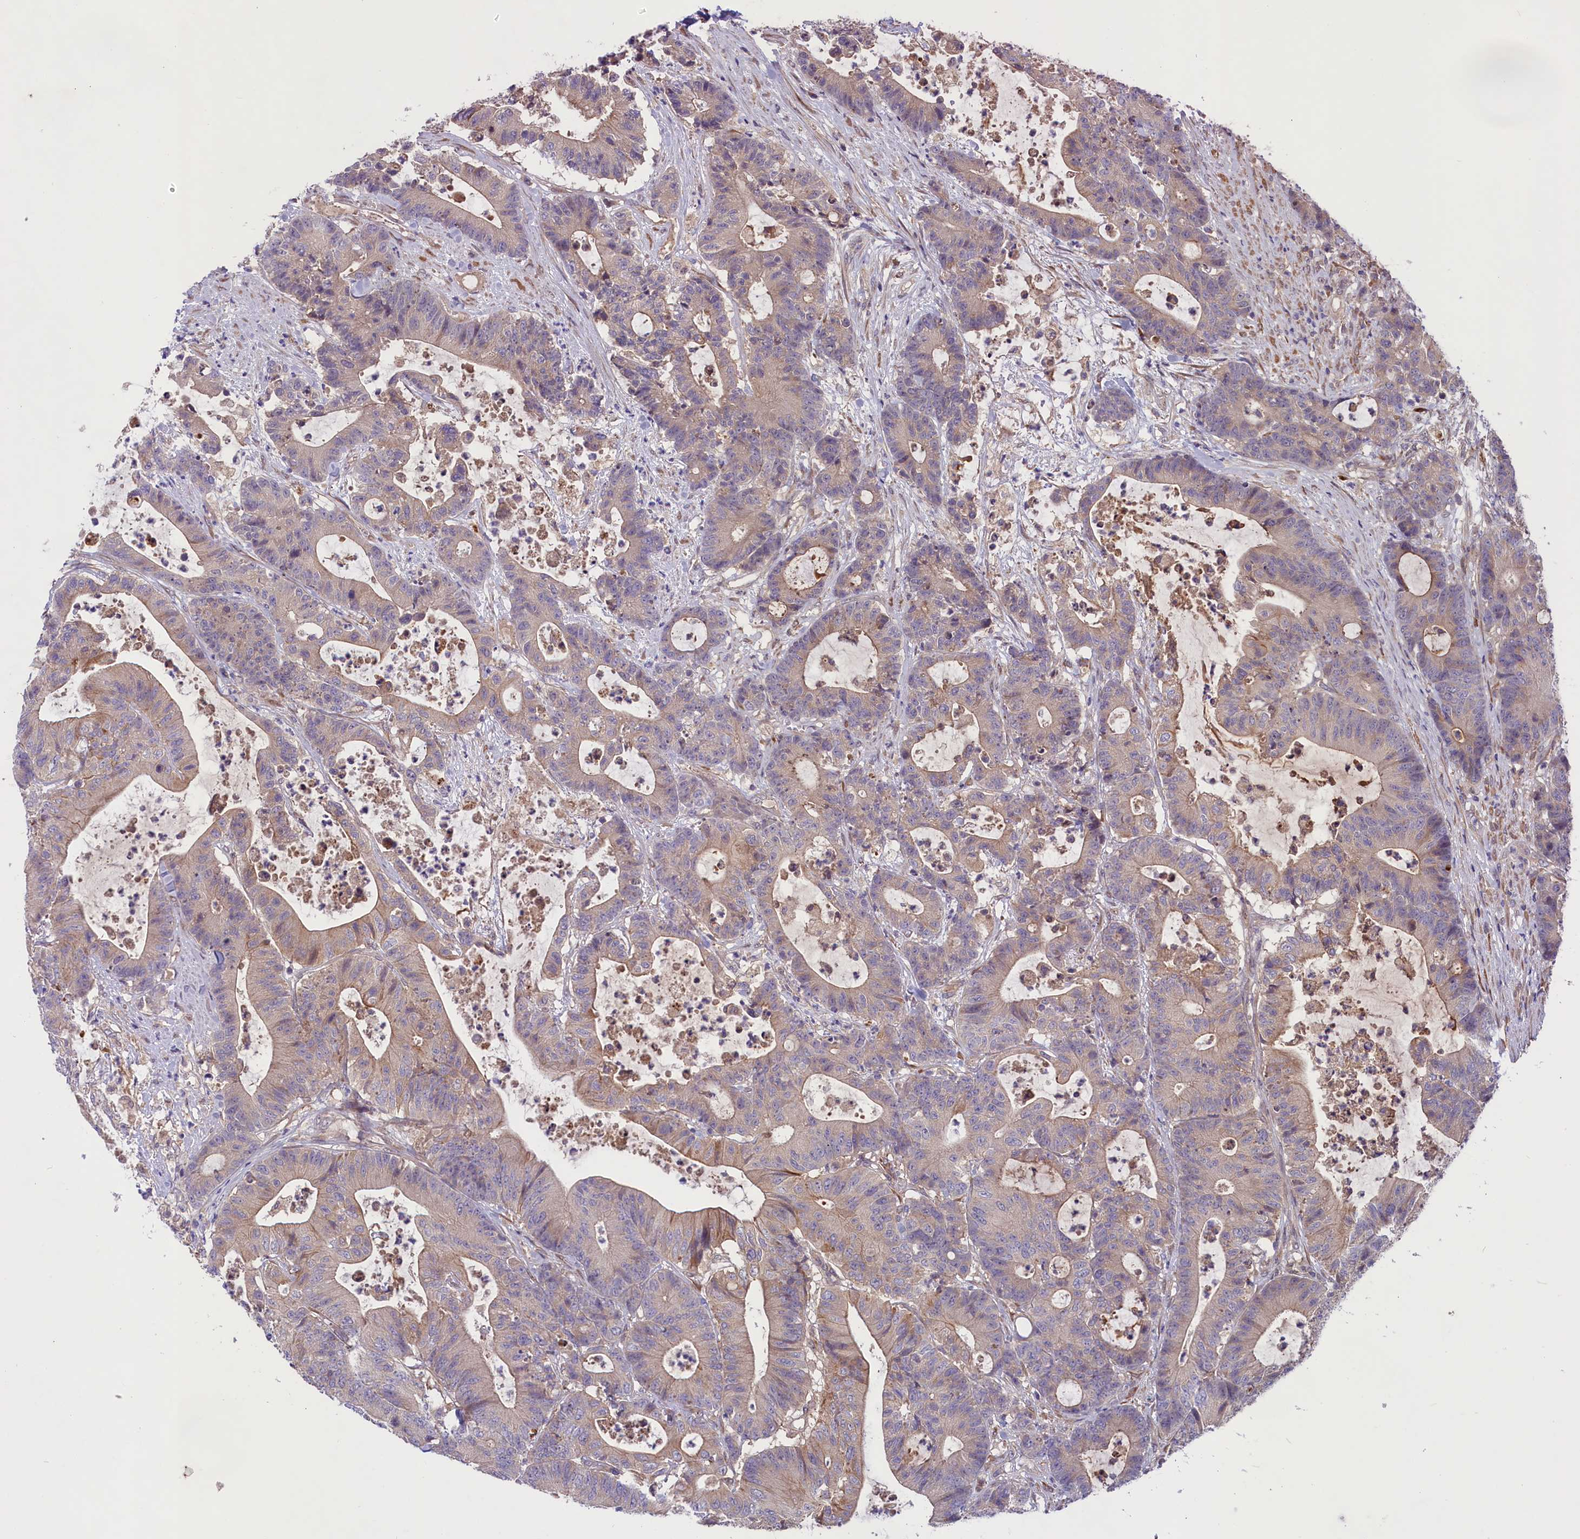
{"staining": {"intensity": "weak", "quantity": "25%-75%", "location": "cytoplasmic/membranous"}, "tissue": "colorectal cancer", "cell_type": "Tumor cells", "image_type": "cancer", "snomed": [{"axis": "morphology", "description": "Adenocarcinoma, NOS"}, {"axis": "topography", "description": "Colon"}], "caption": "IHC (DAB (3,3'-diaminobenzidine)) staining of human colorectal adenocarcinoma exhibits weak cytoplasmic/membranous protein positivity in about 25%-75% of tumor cells. (Brightfield microscopy of DAB IHC at high magnification).", "gene": "COG8", "patient": {"sex": "female", "age": 84}}